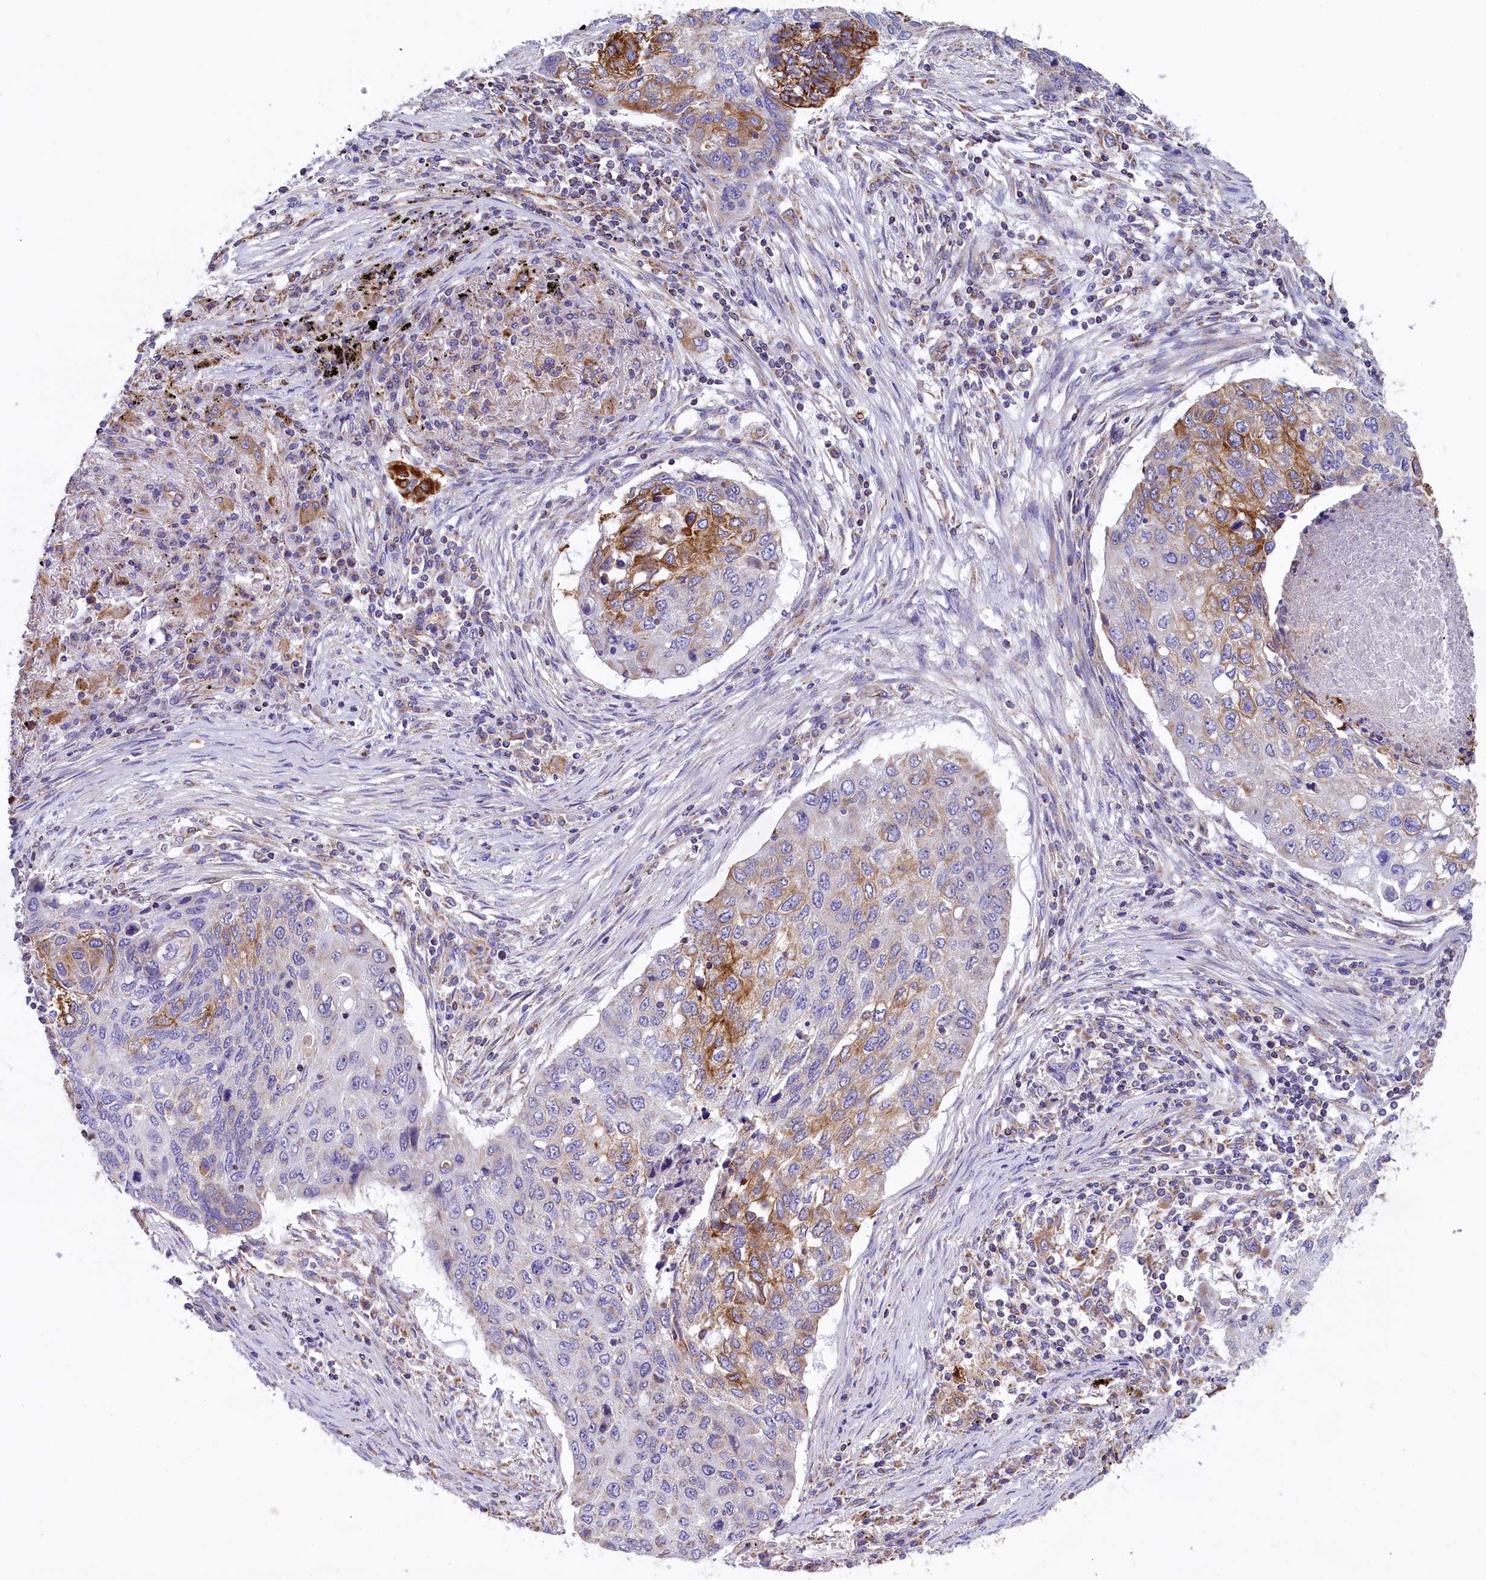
{"staining": {"intensity": "moderate", "quantity": "<25%", "location": "cytoplasmic/membranous"}, "tissue": "lung cancer", "cell_type": "Tumor cells", "image_type": "cancer", "snomed": [{"axis": "morphology", "description": "Squamous cell carcinoma, NOS"}, {"axis": "topography", "description": "Lung"}], "caption": "This is an image of immunohistochemistry staining of lung squamous cell carcinoma, which shows moderate positivity in the cytoplasmic/membranous of tumor cells.", "gene": "GATB", "patient": {"sex": "female", "age": 63}}